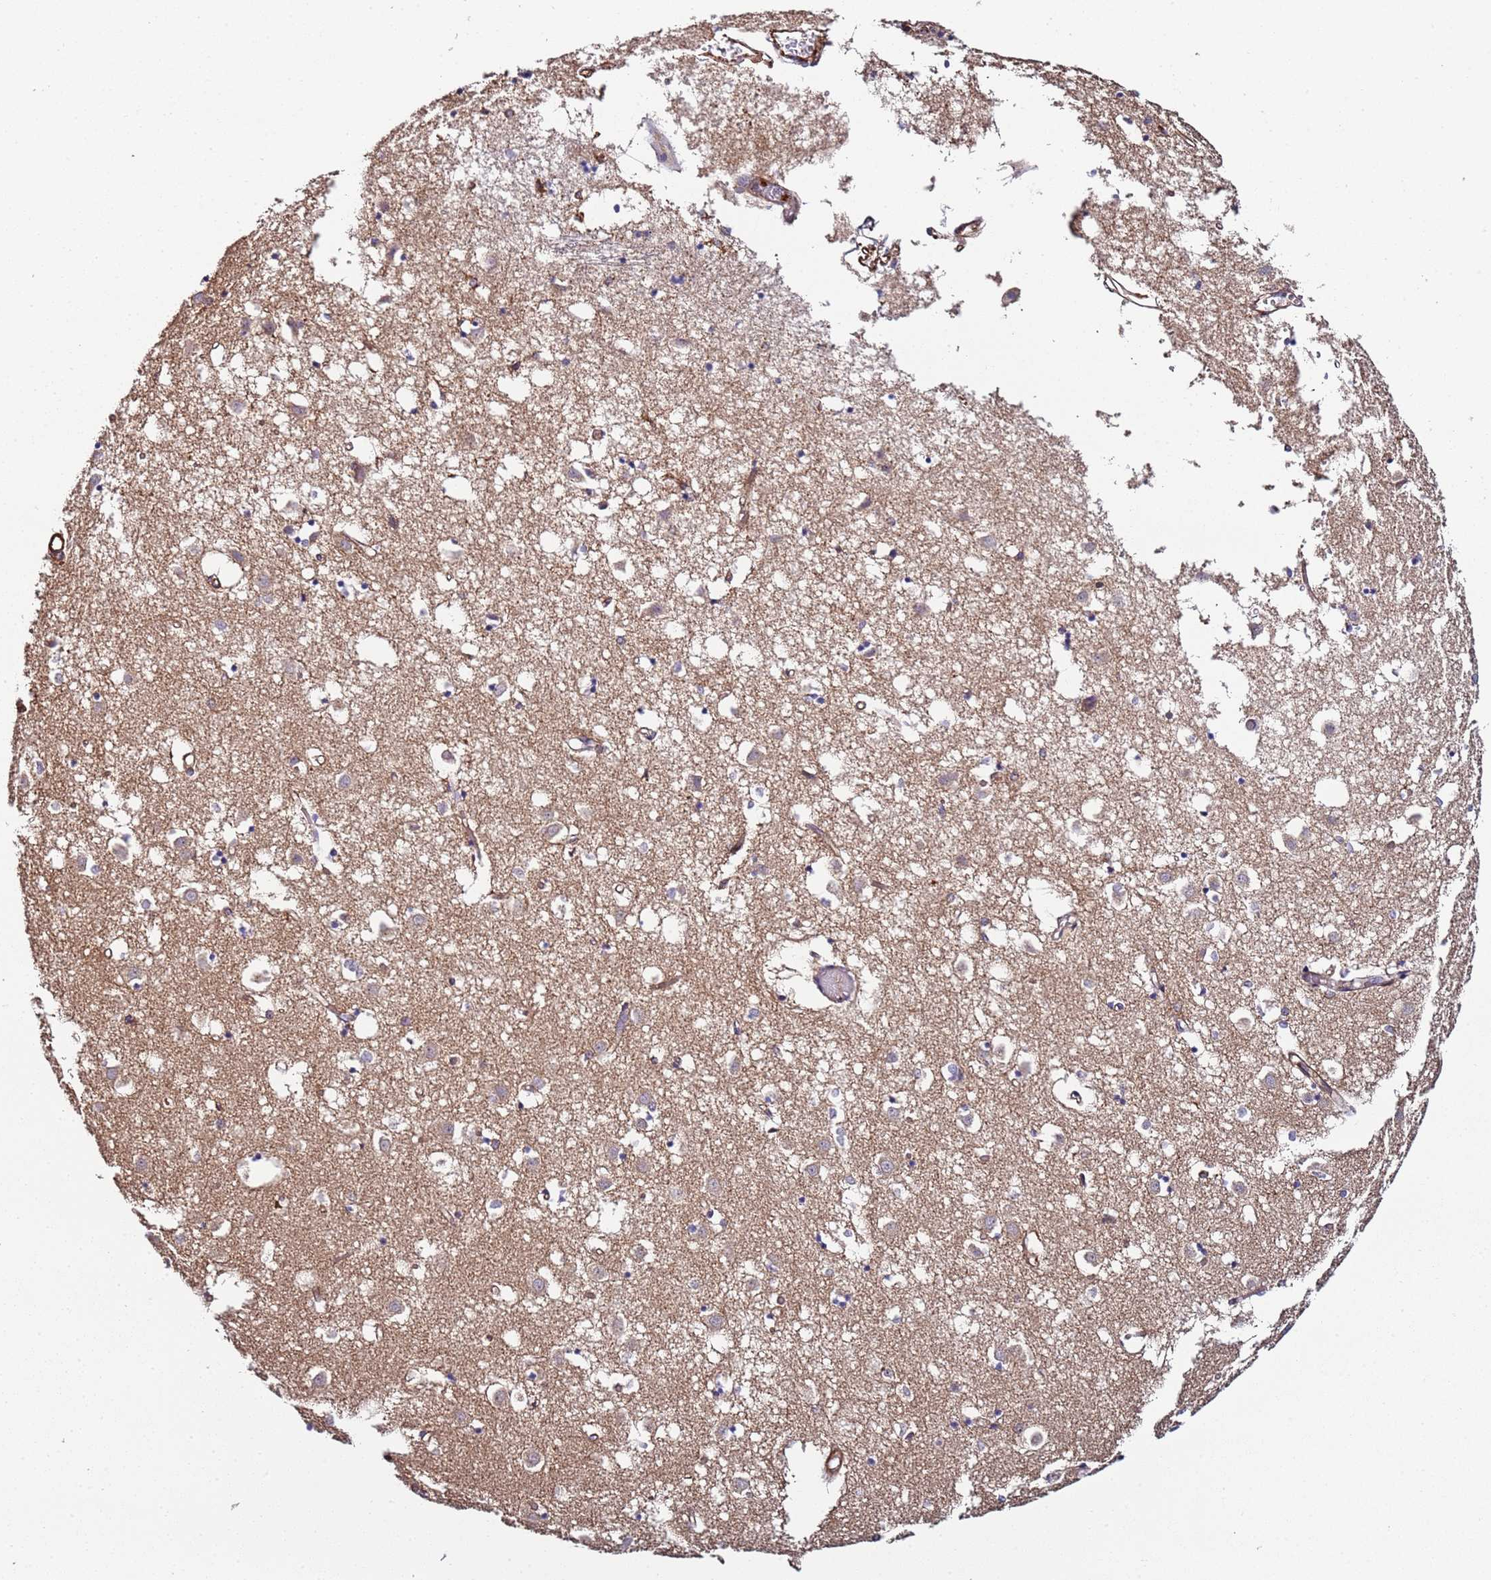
{"staining": {"intensity": "negative", "quantity": "none", "location": "none"}, "tissue": "caudate", "cell_type": "Glial cells", "image_type": "normal", "snomed": [{"axis": "morphology", "description": "Normal tissue, NOS"}, {"axis": "topography", "description": "Lateral ventricle wall"}], "caption": "Human caudate stained for a protein using IHC exhibits no positivity in glial cells.", "gene": "CYP2U1", "patient": {"sex": "male", "age": 70}}